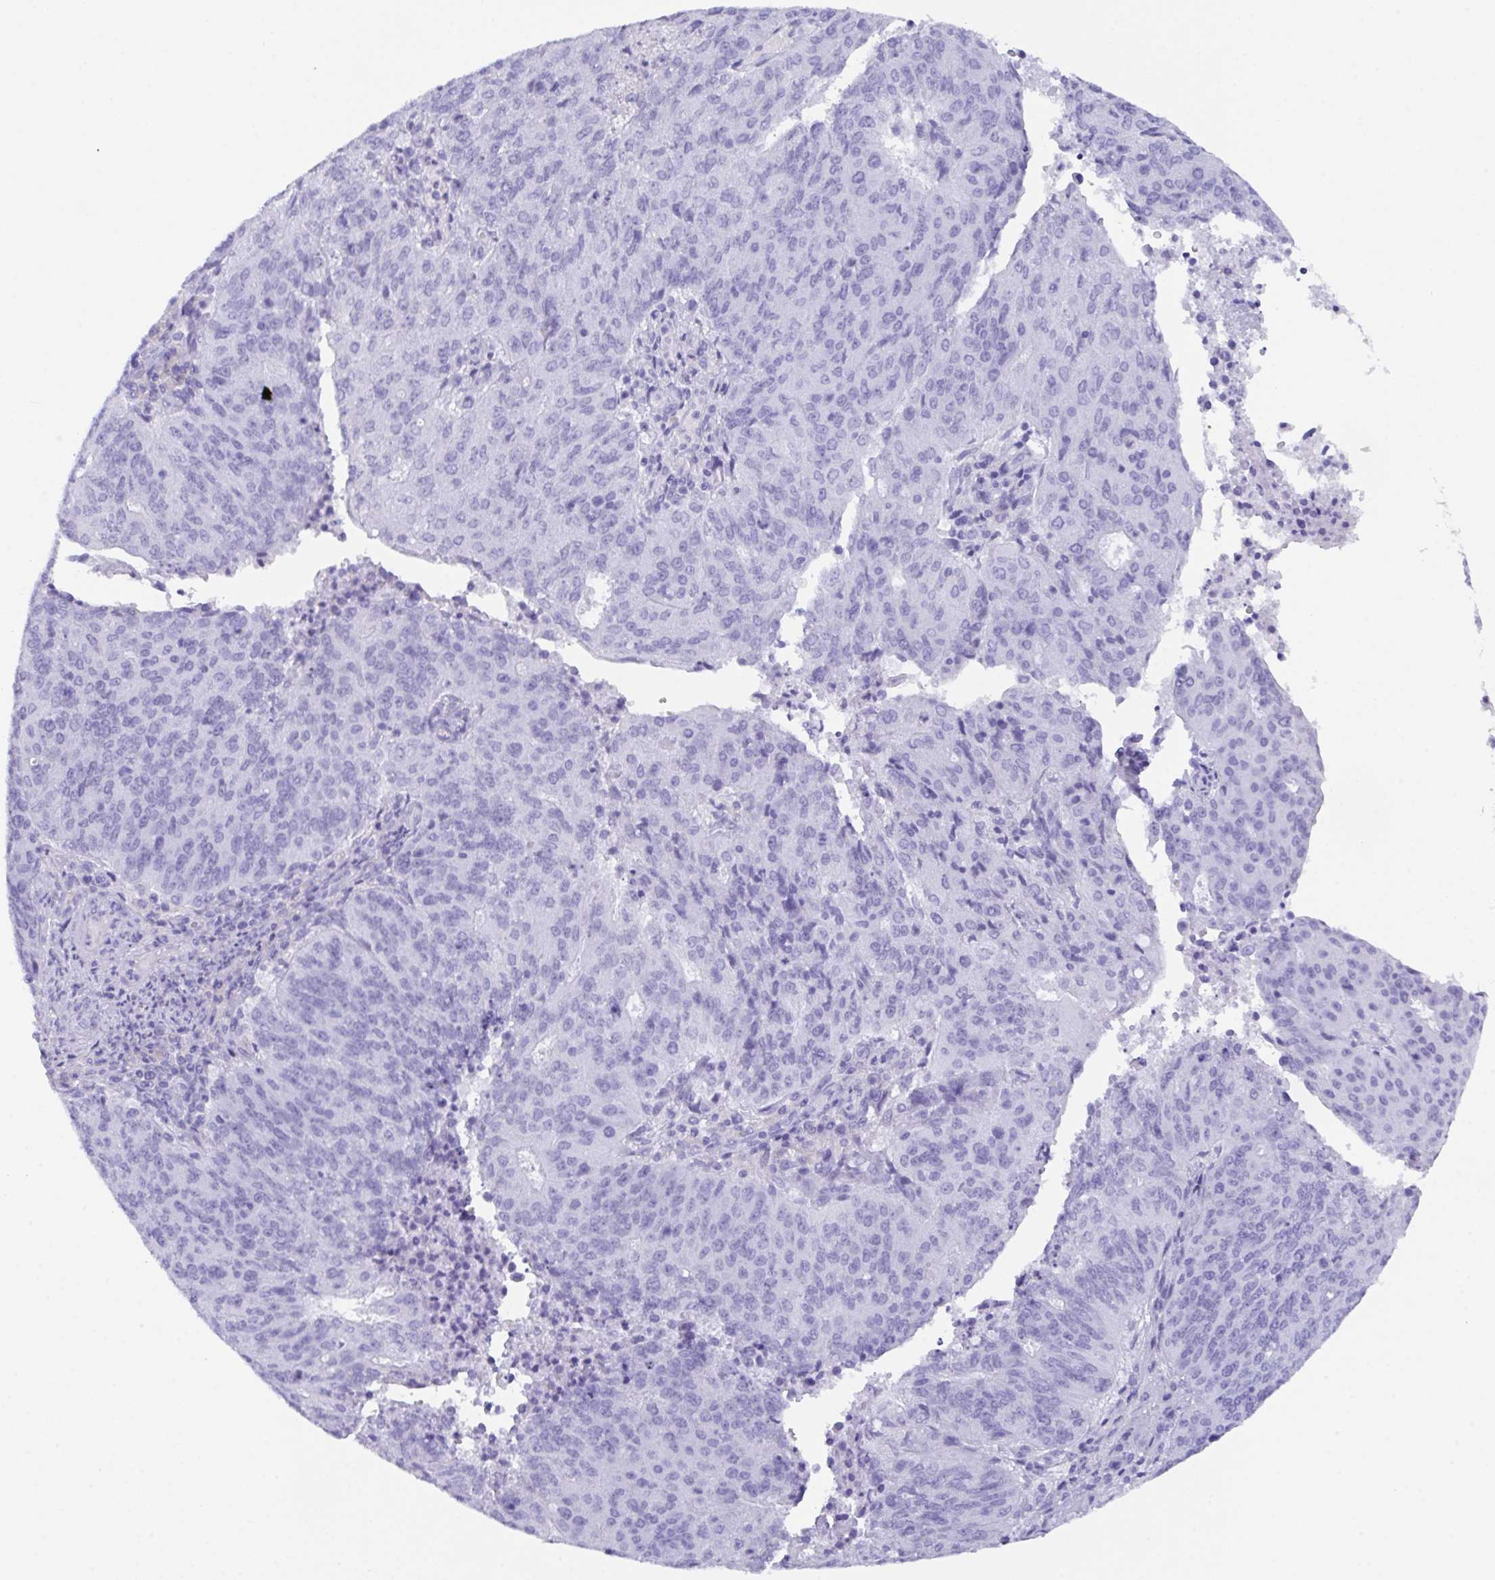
{"staining": {"intensity": "negative", "quantity": "none", "location": "none"}, "tissue": "endometrial cancer", "cell_type": "Tumor cells", "image_type": "cancer", "snomed": [{"axis": "morphology", "description": "Adenocarcinoma, NOS"}, {"axis": "topography", "description": "Endometrium"}], "caption": "Endometrial adenocarcinoma stained for a protein using immunohistochemistry displays no expression tumor cells.", "gene": "ZNF850", "patient": {"sex": "female", "age": 82}}